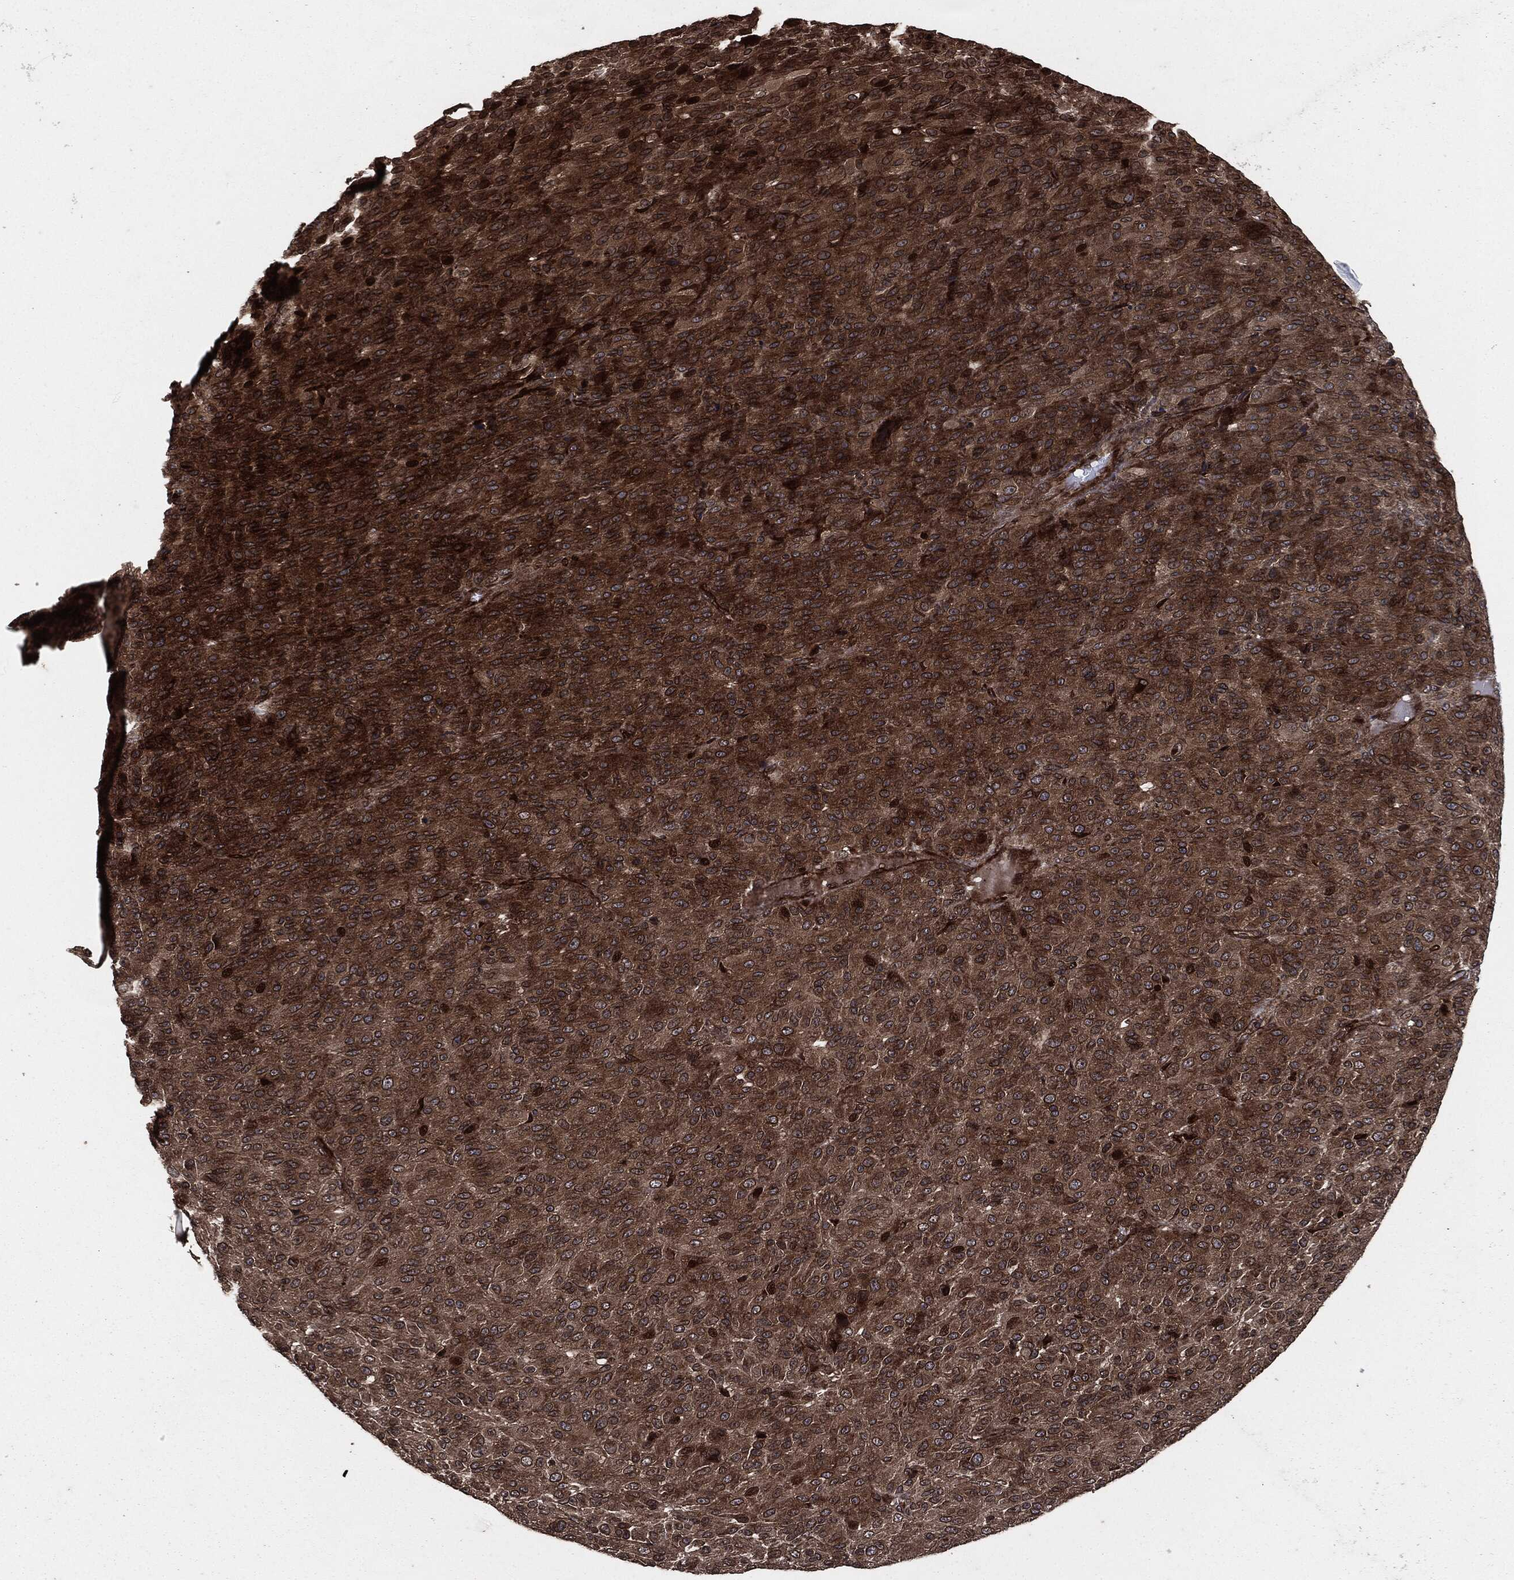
{"staining": {"intensity": "strong", "quantity": ">75%", "location": "cytoplasmic/membranous"}, "tissue": "melanoma", "cell_type": "Tumor cells", "image_type": "cancer", "snomed": [{"axis": "morphology", "description": "Malignant melanoma, Metastatic site"}, {"axis": "topography", "description": "Brain"}], "caption": "Melanoma was stained to show a protein in brown. There is high levels of strong cytoplasmic/membranous expression in about >75% of tumor cells.", "gene": "IFIT1", "patient": {"sex": "female", "age": 56}}